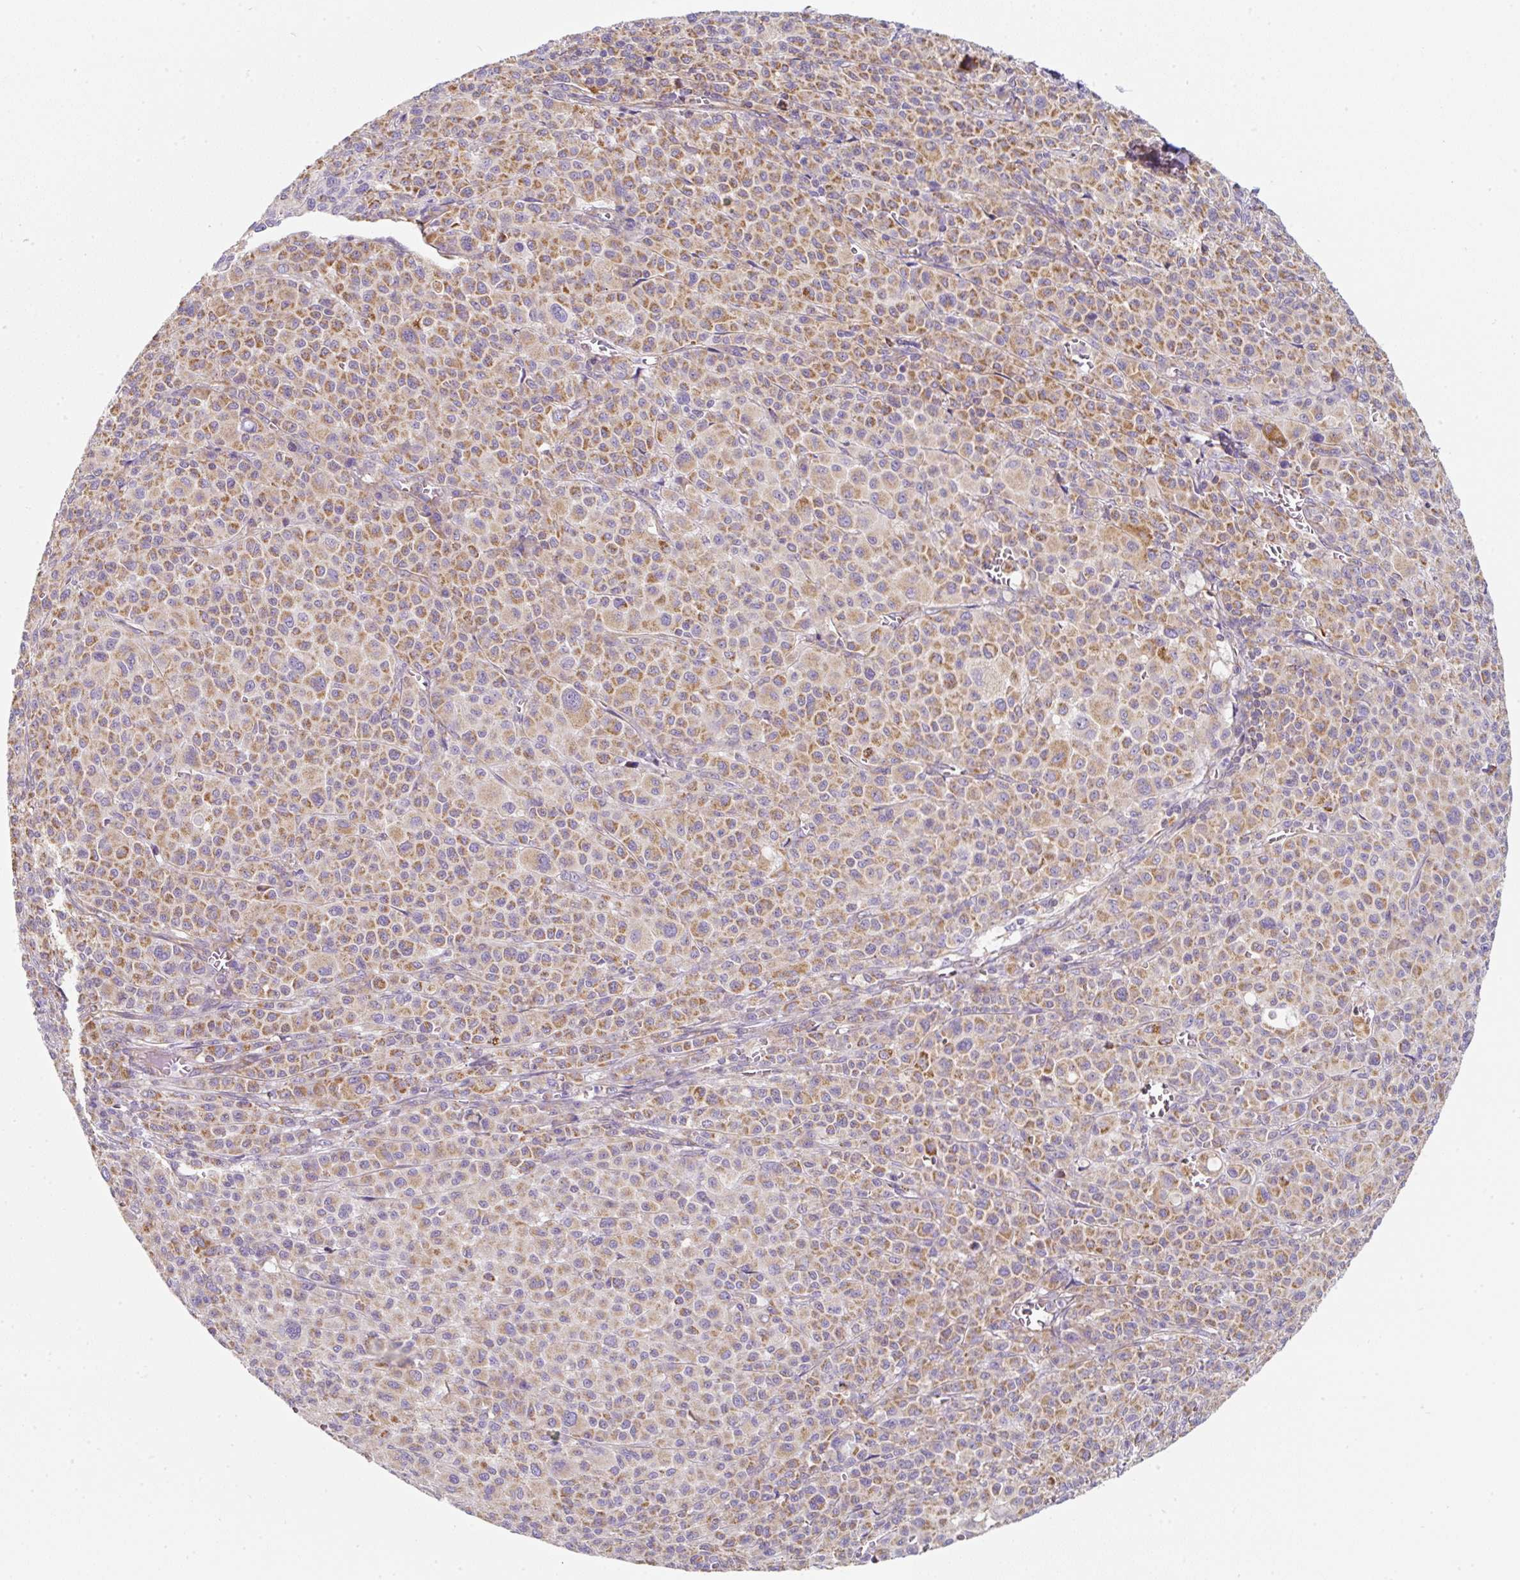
{"staining": {"intensity": "moderate", "quantity": ">75%", "location": "cytoplasmic/membranous"}, "tissue": "melanoma", "cell_type": "Tumor cells", "image_type": "cancer", "snomed": [{"axis": "morphology", "description": "Malignant melanoma, Metastatic site"}, {"axis": "topography", "description": "Skin"}], "caption": "Tumor cells display medium levels of moderate cytoplasmic/membranous positivity in approximately >75% of cells in melanoma.", "gene": "ERAP2", "patient": {"sex": "female", "age": 74}}